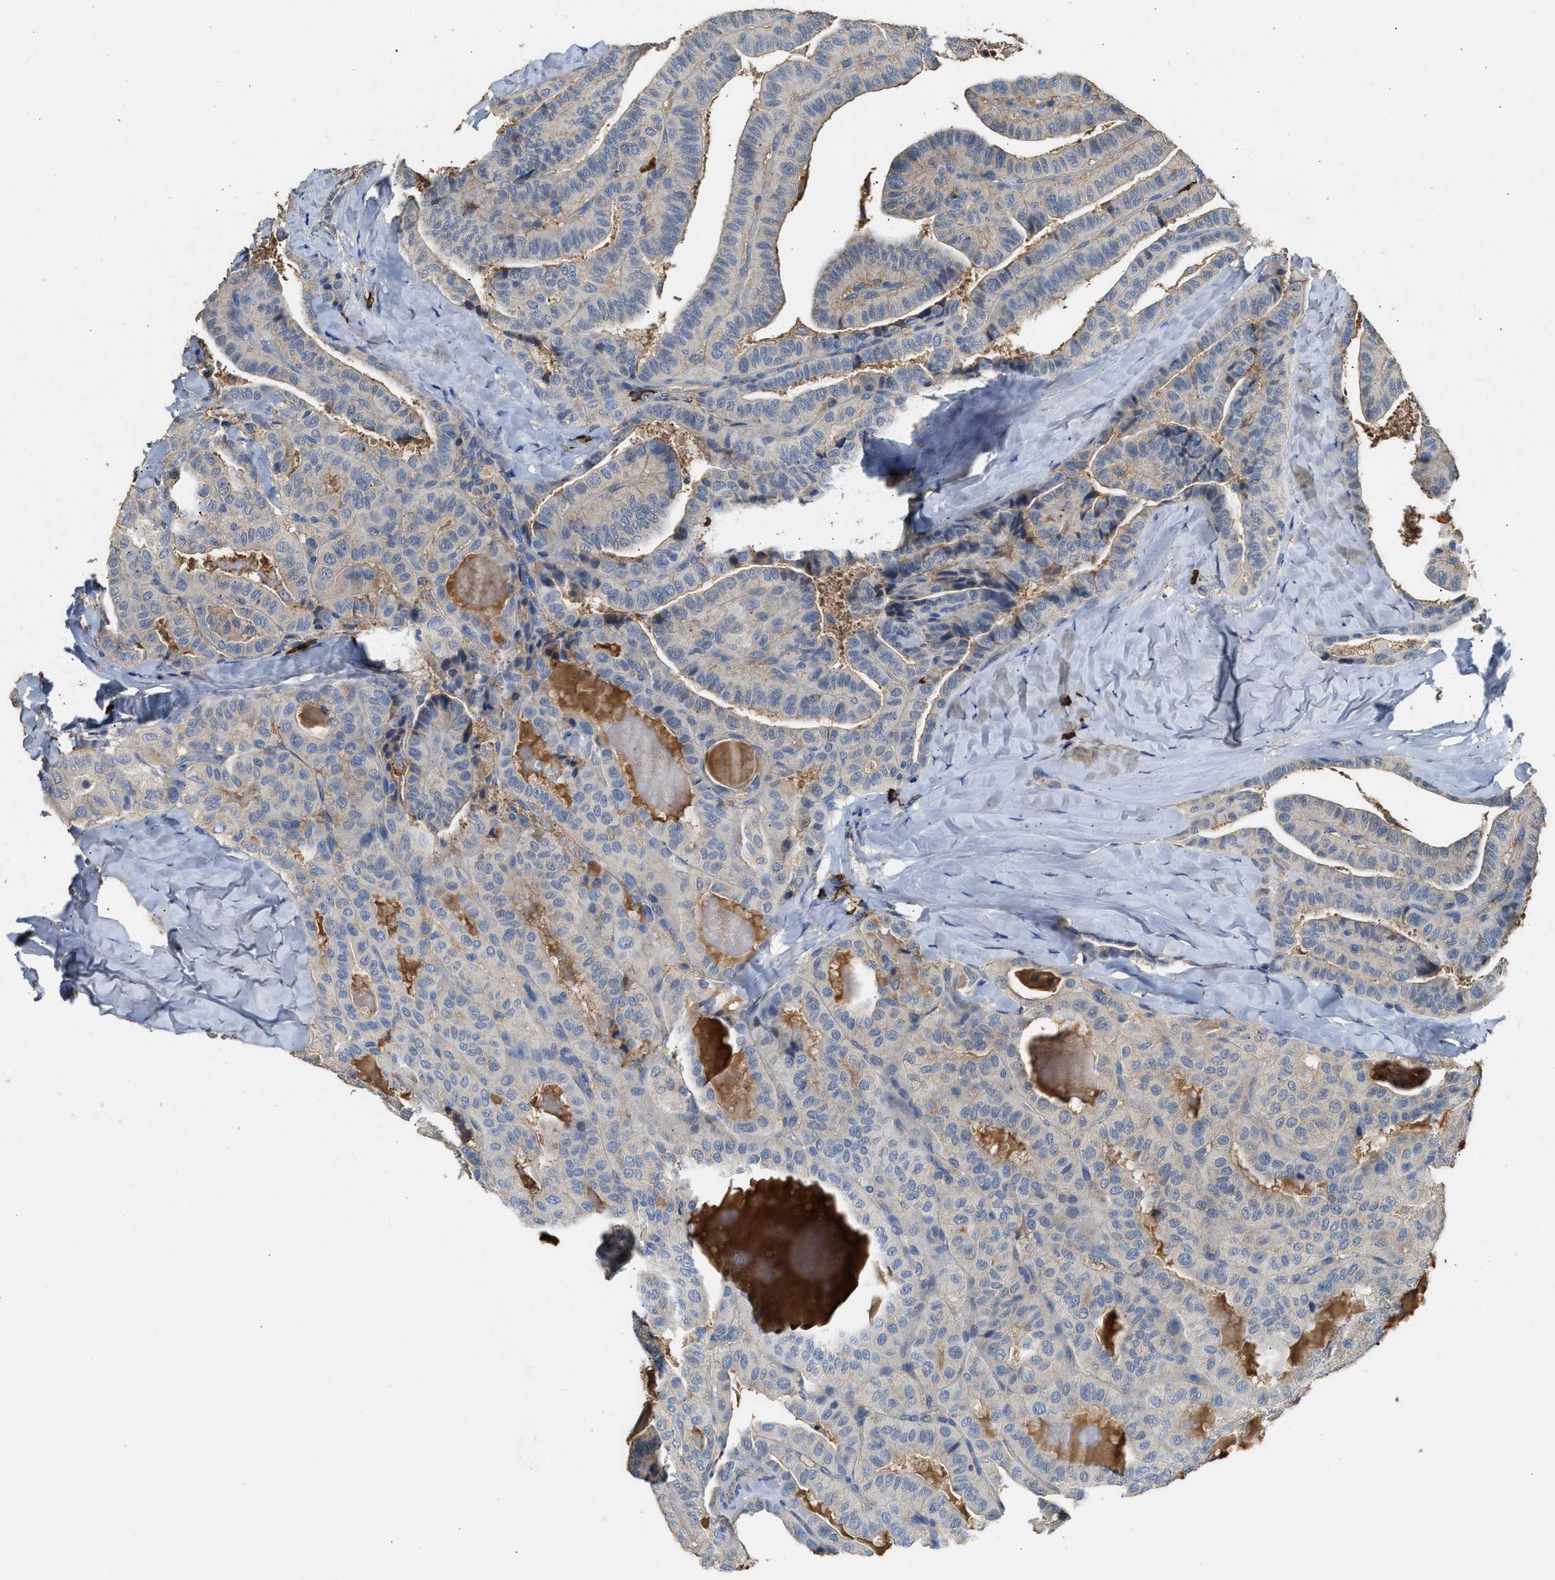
{"staining": {"intensity": "negative", "quantity": "none", "location": "none"}, "tissue": "thyroid cancer", "cell_type": "Tumor cells", "image_type": "cancer", "snomed": [{"axis": "morphology", "description": "Papillary adenocarcinoma, NOS"}, {"axis": "topography", "description": "Thyroid gland"}], "caption": "Protein analysis of thyroid papillary adenocarcinoma shows no significant positivity in tumor cells.", "gene": "TMEM268", "patient": {"sex": "male", "age": 77}}